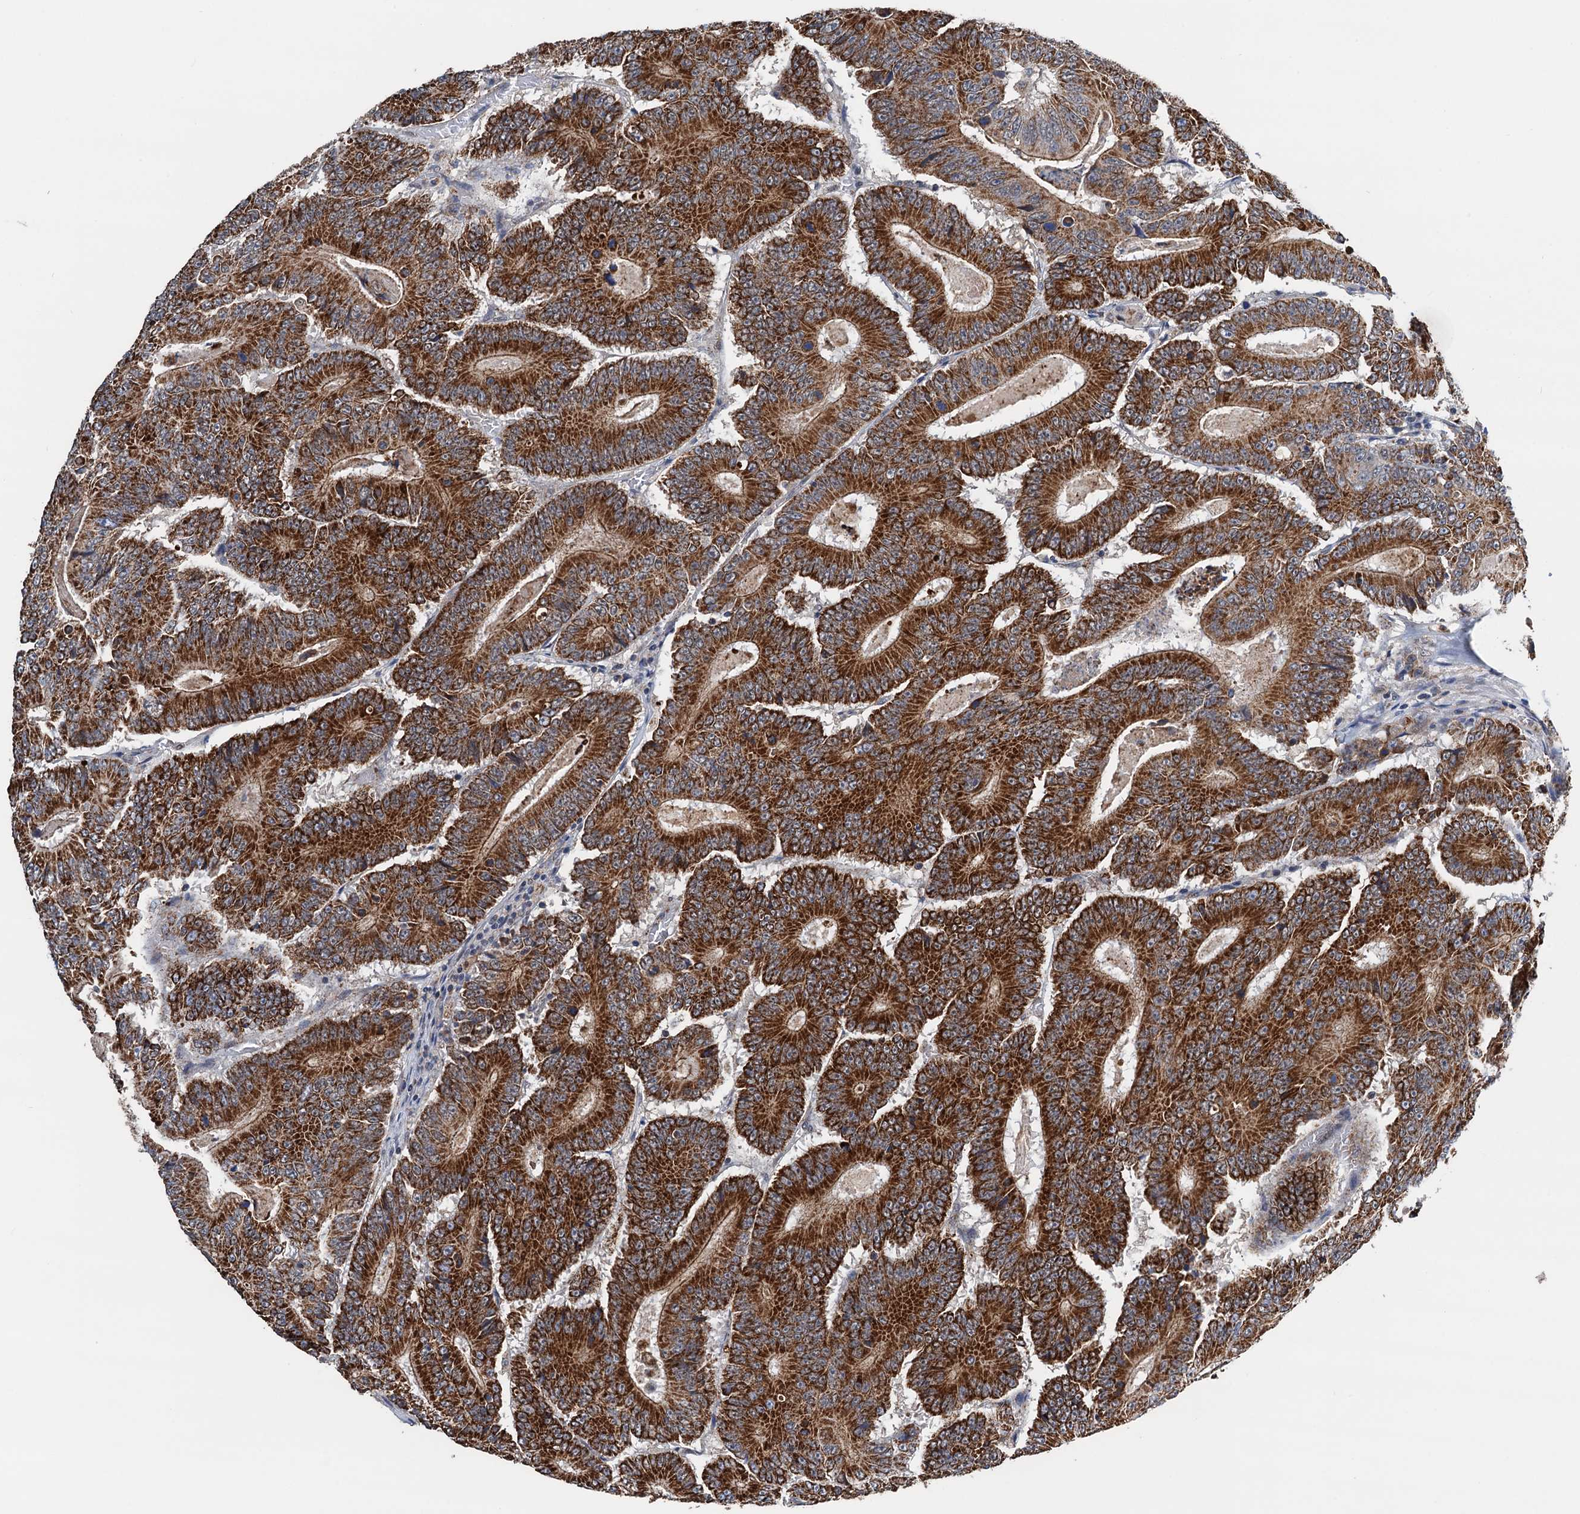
{"staining": {"intensity": "strong", "quantity": ">75%", "location": "cytoplasmic/membranous"}, "tissue": "colorectal cancer", "cell_type": "Tumor cells", "image_type": "cancer", "snomed": [{"axis": "morphology", "description": "Adenocarcinoma, NOS"}, {"axis": "topography", "description": "Colon"}], "caption": "Strong cytoplasmic/membranous protein staining is appreciated in about >75% of tumor cells in colorectal adenocarcinoma.", "gene": "DGLUCY", "patient": {"sex": "male", "age": 83}}